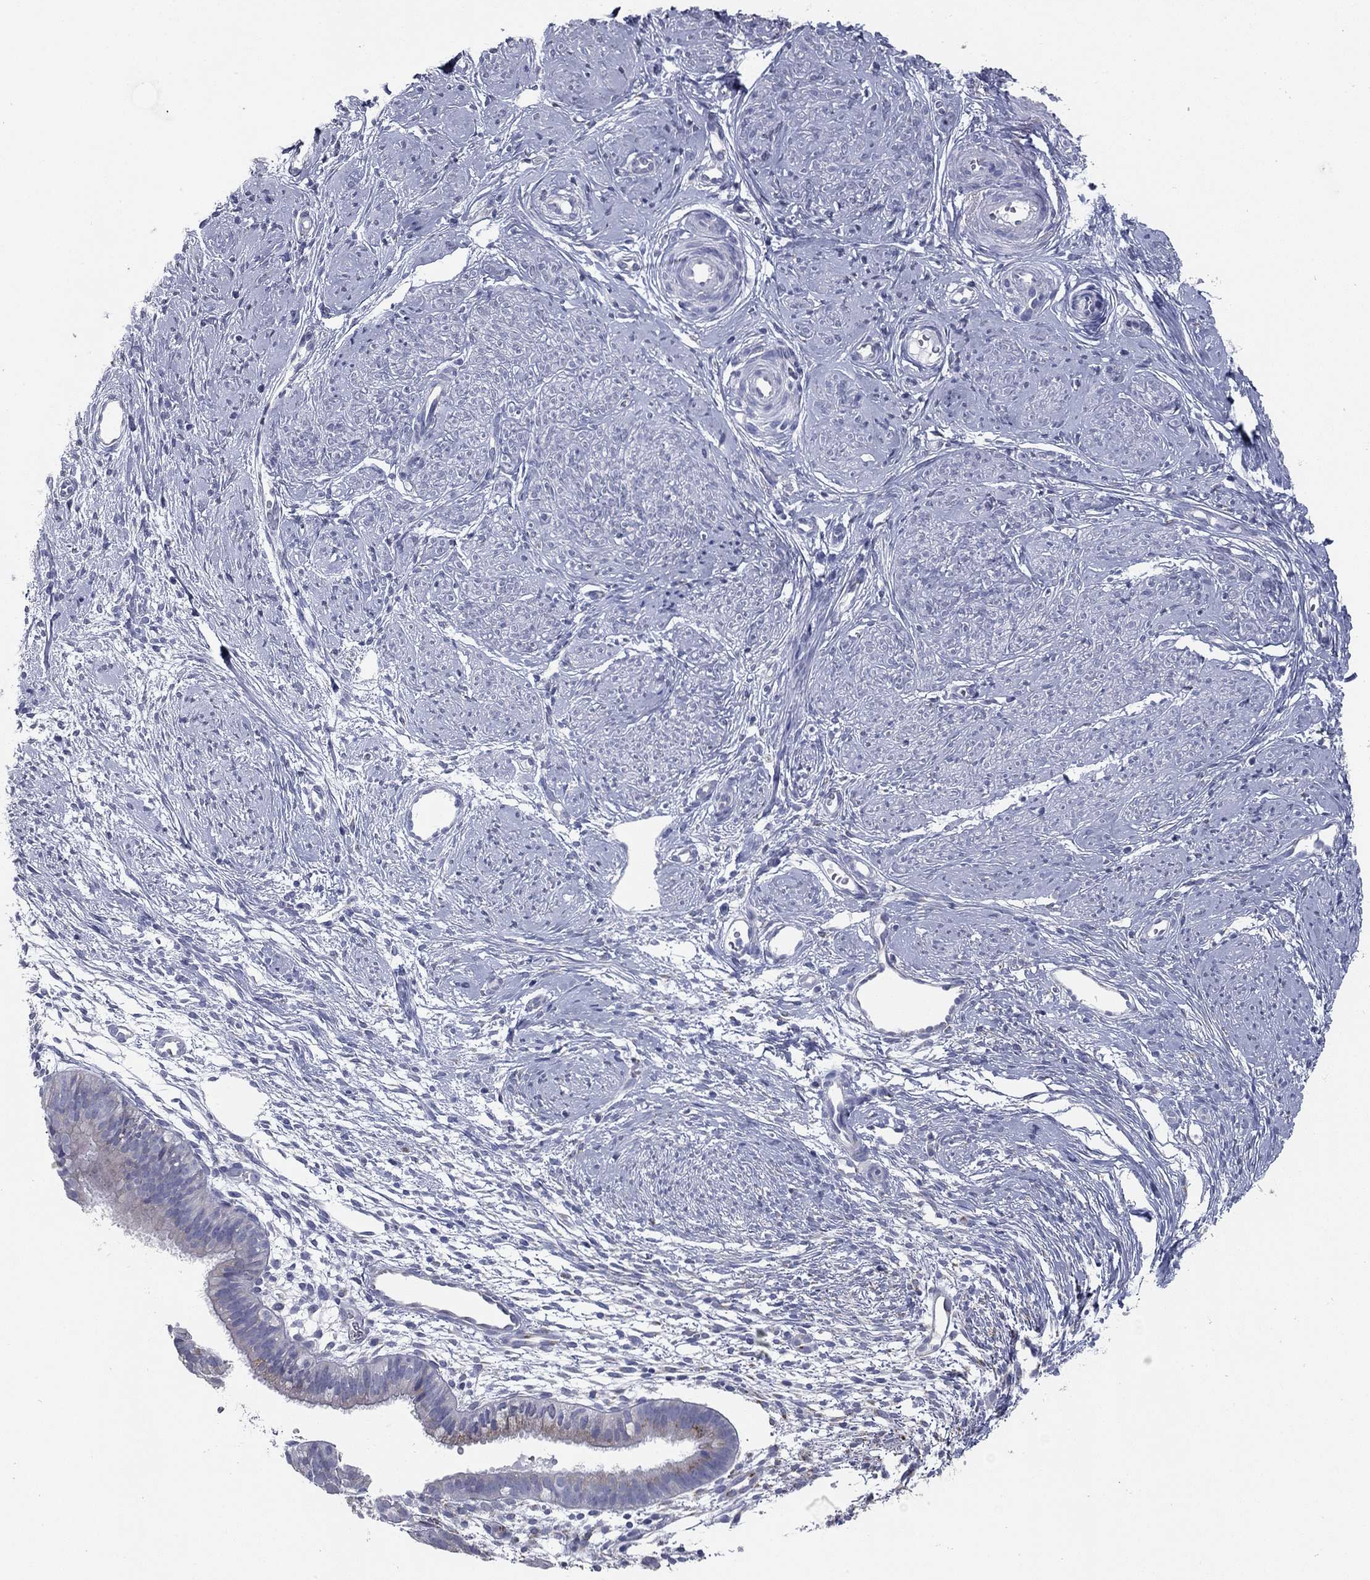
{"staining": {"intensity": "negative", "quantity": "none", "location": "none"}, "tissue": "smooth muscle", "cell_type": "Smooth muscle cells", "image_type": "normal", "snomed": [{"axis": "morphology", "description": "Normal tissue, NOS"}, {"axis": "topography", "description": "Smooth muscle"}], "caption": "Smooth muscle cells show no significant positivity in benign smooth muscle. (DAB immunohistochemistry with hematoxylin counter stain).", "gene": "TAC1", "patient": {"sex": "female", "age": 48}}